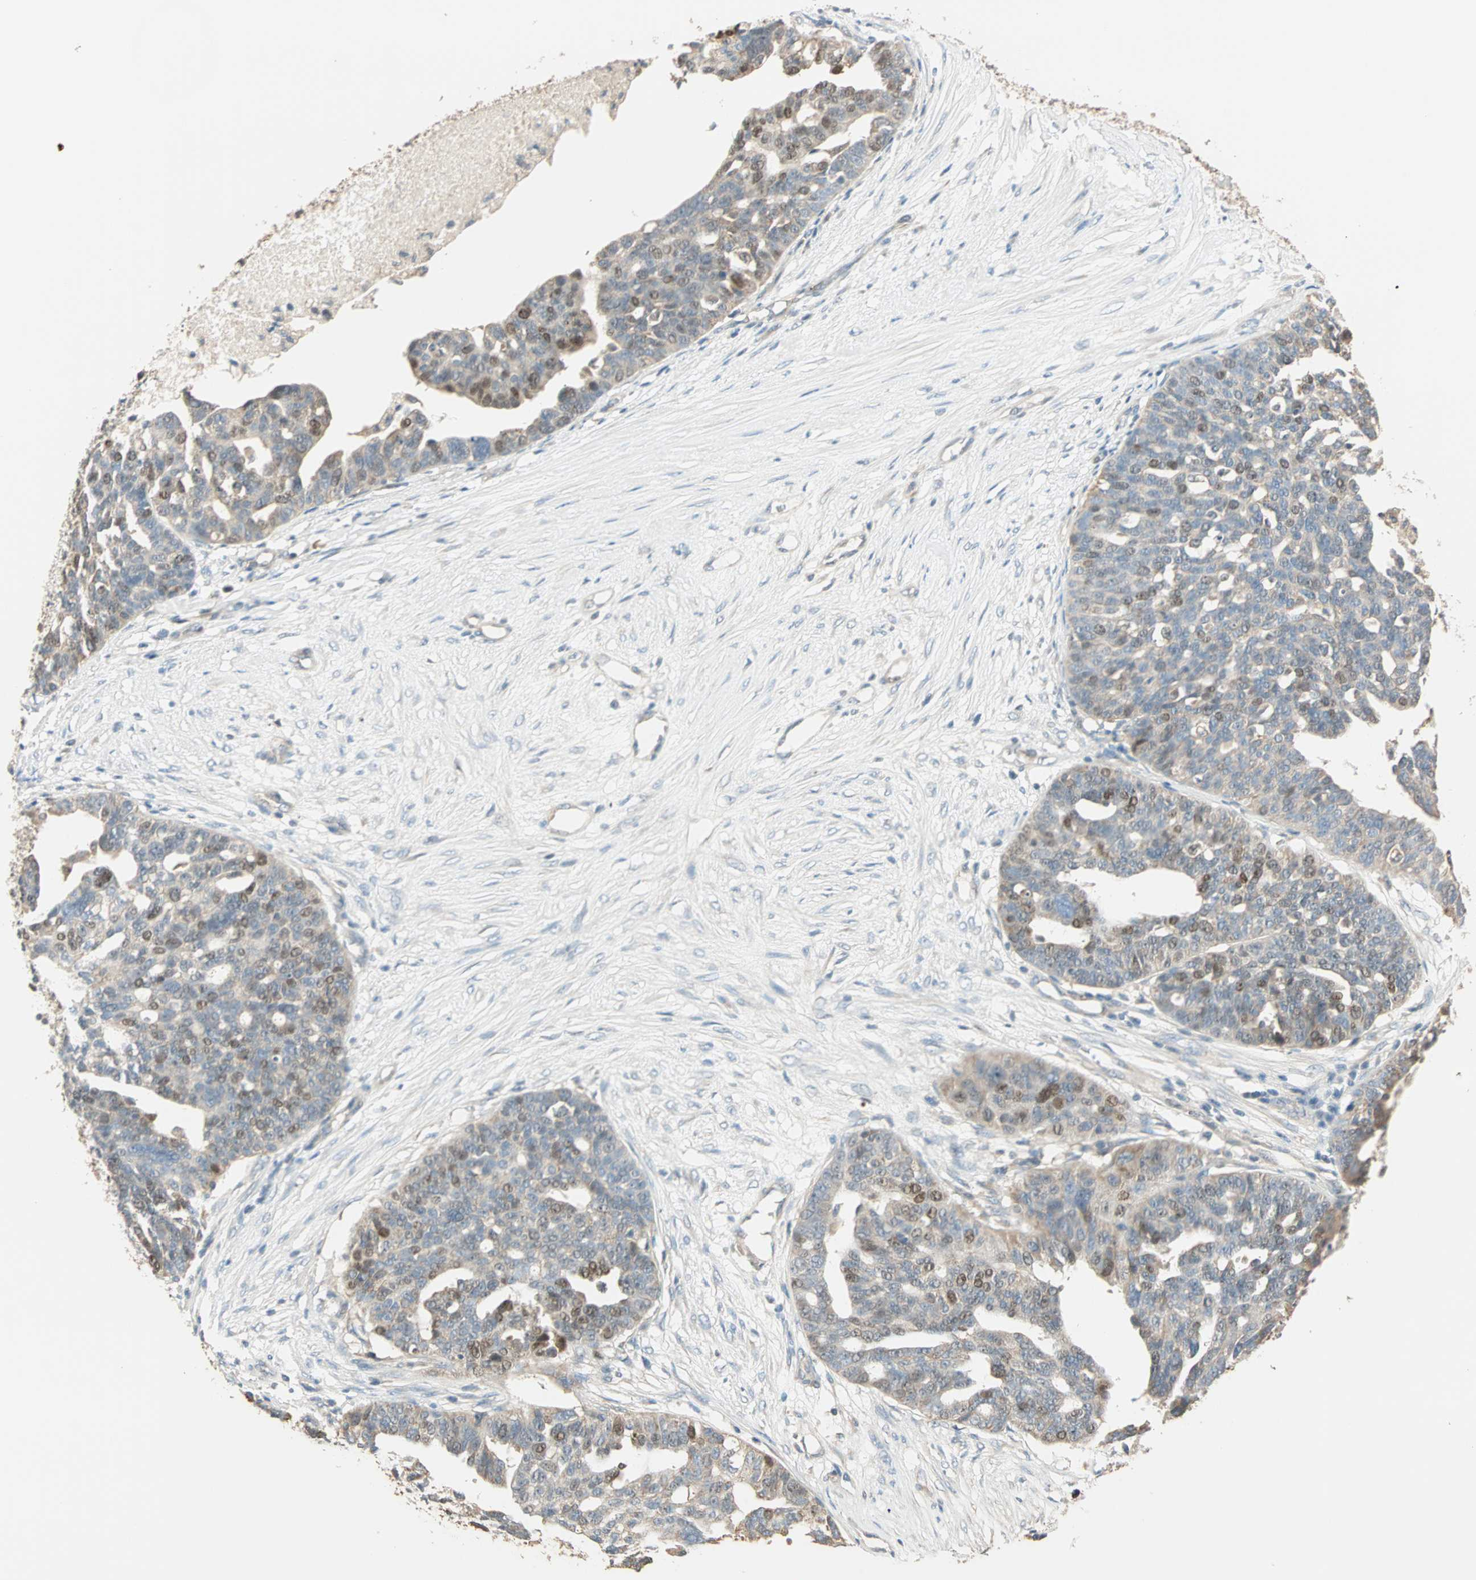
{"staining": {"intensity": "moderate", "quantity": "25%-75%", "location": "nuclear"}, "tissue": "ovarian cancer", "cell_type": "Tumor cells", "image_type": "cancer", "snomed": [{"axis": "morphology", "description": "Cystadenocarcinoma, serous, NOS"}, {"axis": "topography", "description": "Ovary"}], "caption": "The photomicrograph displays immunohistochemical staining of serous cystadenocarcinoma (ovarian). There is moderate nuclear expression is identified in approximately 25%-75% of tumor cells.", "gene": "RAD18", "patient": {"sex": "female", "age": 59}}